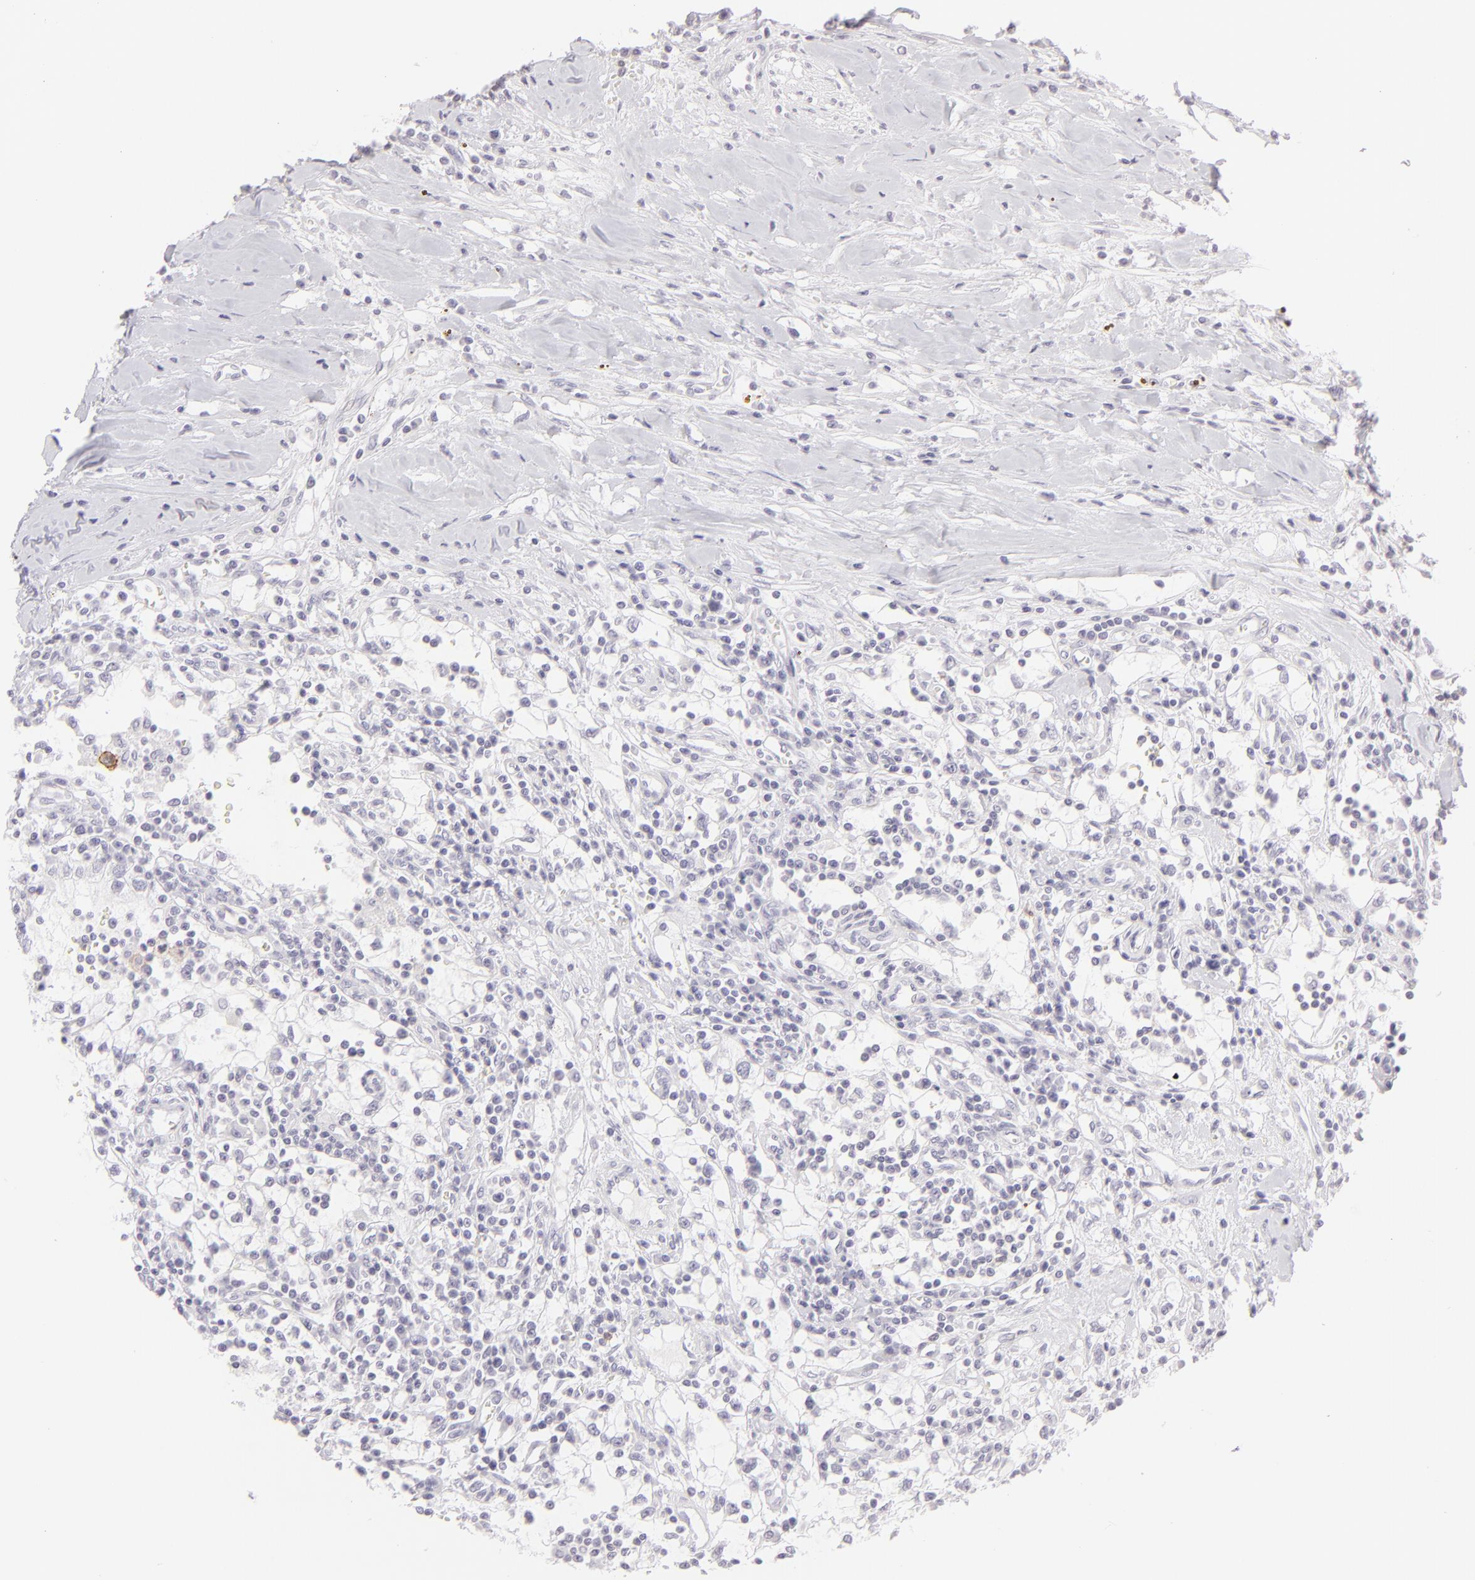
{"staining": {"intensity": "negative", "quantity": "none", "location": "none"}, "tissue": "renal cancer", "cell_type": "Tumor cells", "image_type": "cancer", "snomed": [{"axis": "morphology", "description": "Adenocarcinoma, NOS"}, {"axis": "topography", "description": "Kidney"}], "caption": "A histopathology image of renal cancer (adenocarcinoma) stained for a protein shows no brown staining in tumor cells.", "gene": "FCER2", "patient": {"sex": "male", "age": 82}}